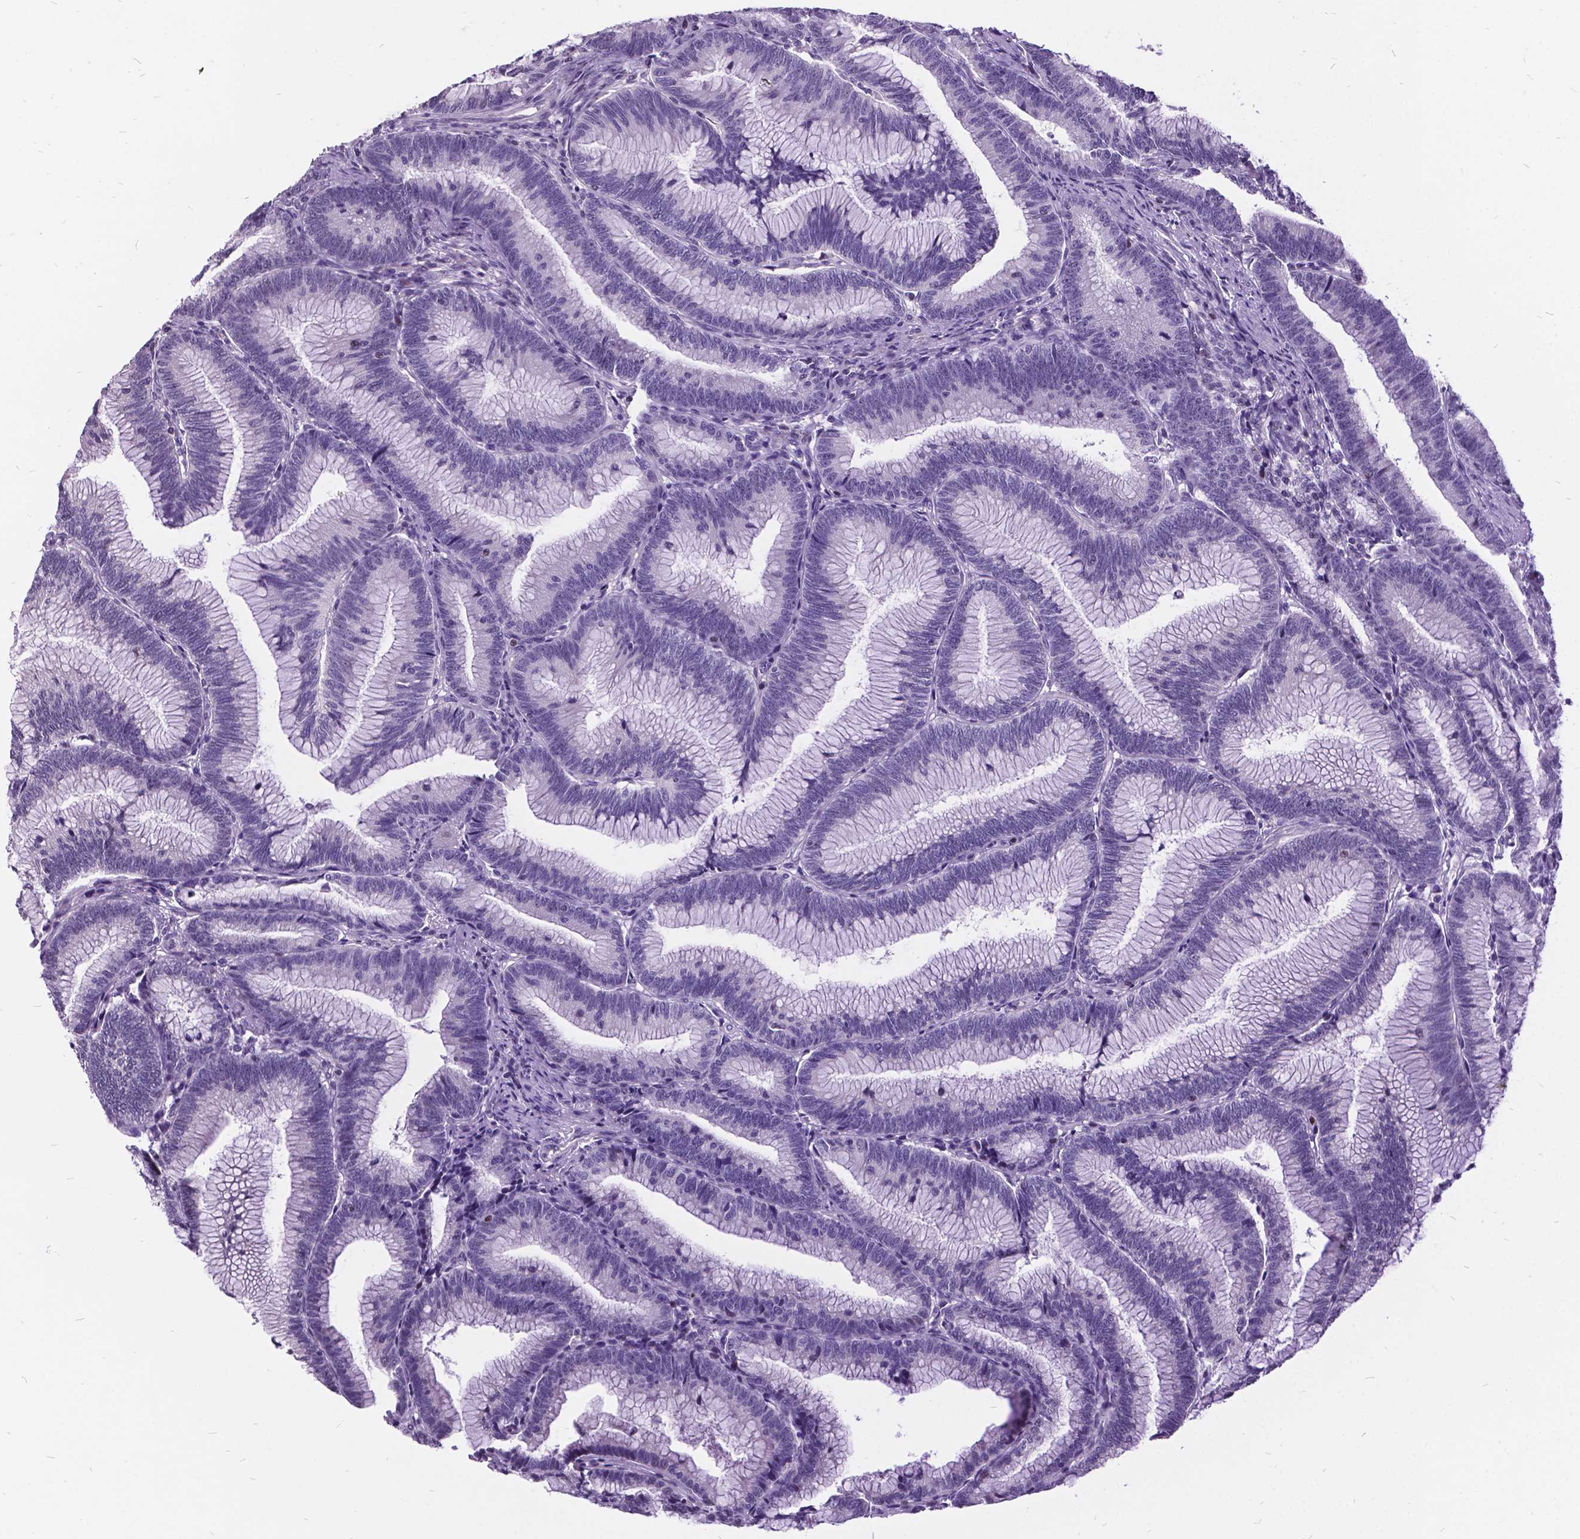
{"staining": {"intensity": "negative", "quantity": "none", "location": "none"}, "tissue": "colorectal cancer", "cell_type": "Tumor cells", "image_type": "cancer", "snomed": [{"axis": "morphology", "description": "Adenocarcinoma, NOS"}, {"axis": "topography", "description": "Colon"}], "caption": "Adenocarcinoma (colorectal) was stained to show a protein in brown. There is no significant expression in tumor cells.", "gene": "DPF3", "patient": {"sex": "female", "age": 78}}